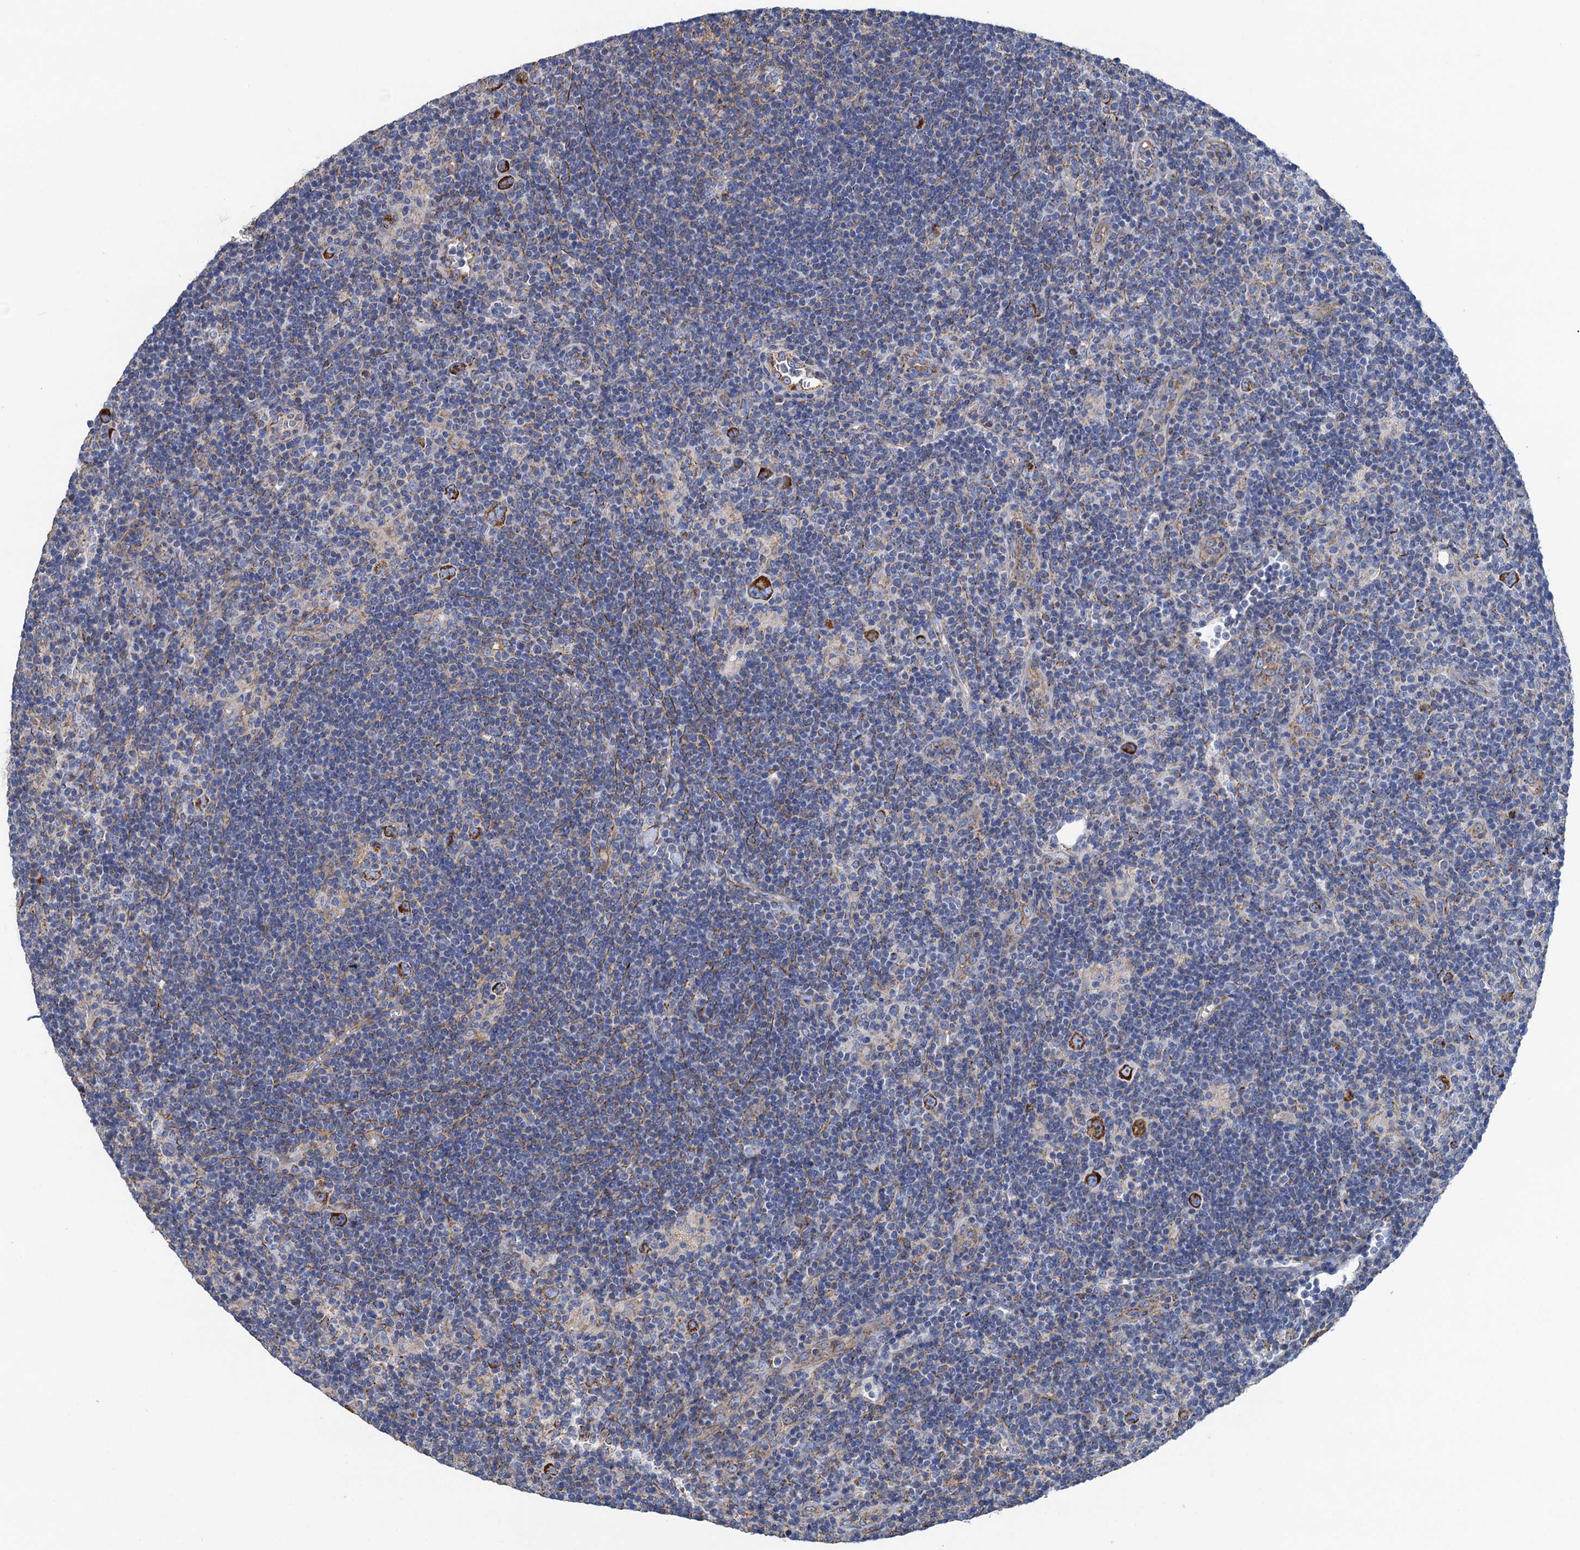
{"staining": {"intensity": "strong", "quantity": ">75%", "location": "cytoplasmic/membranous"}, "tissue": "lymphoma", "cell_type": "Tumor cells", "image_type": "cancer", "snomed": [{"axis": "morphology", "description": "Hodgkin's disease, NOS"}, {"axis": "topography", "description": "Lymph node"}], "caption": "Lymphoma stained with IHC exhibits strong cytoplasmic/membranous expression in approximately >75% of tumor cells.", "gene": "GCSH", "patient": {"sex": "female", "age": 57}}